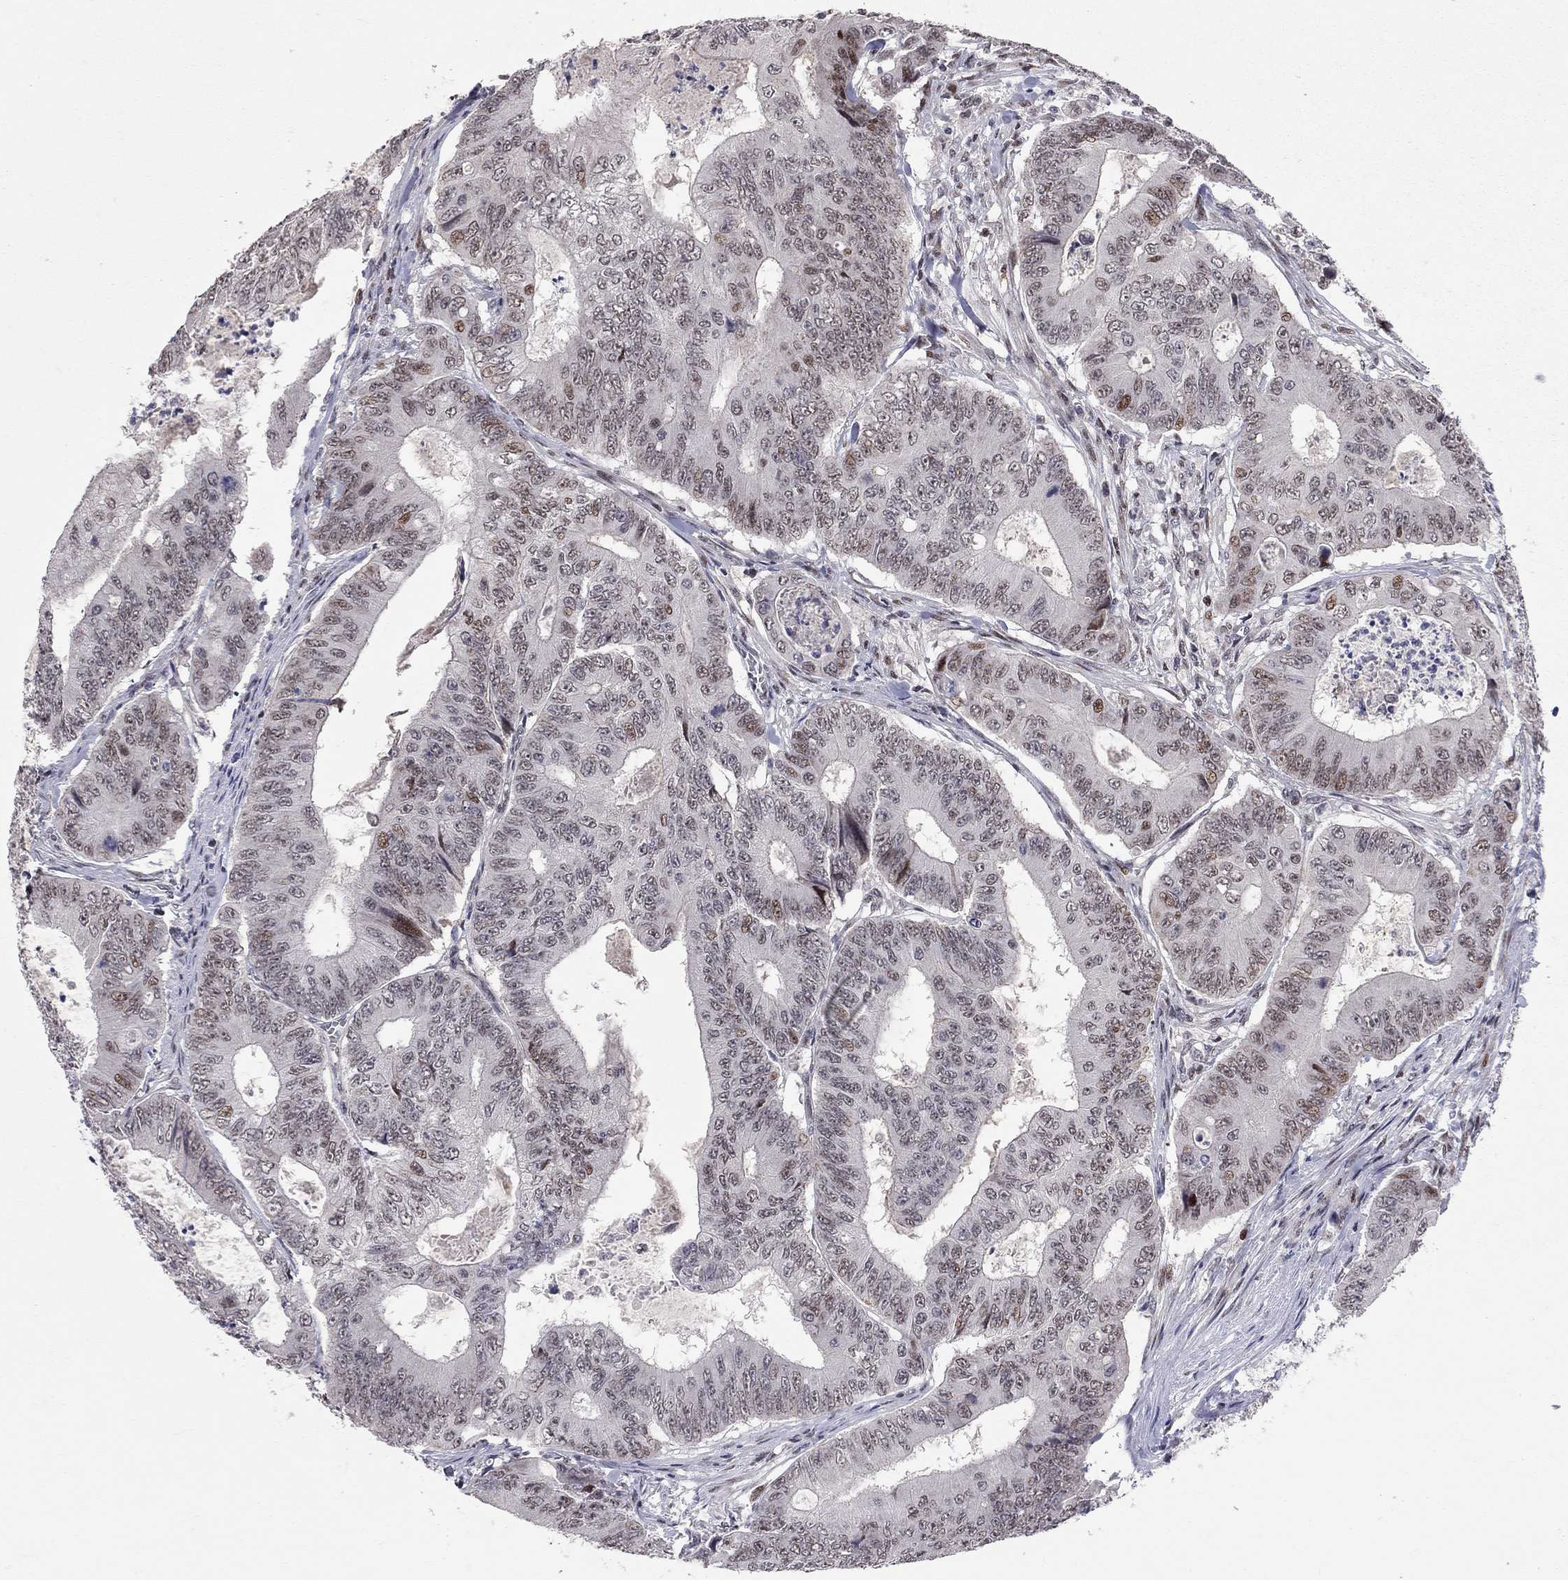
{"staining": {"intensity": "weak", "quantity": "<25%", "location": "nuclear"}, "tissue": "colorectal cancer", "cell_type": "Tumor cells", "image_type": "cancer", "snomed": [{"axis": "morphology", "description": "Adenocarcinoma, NOS"}, {"axis": "topography", "description": "Colon"}], "caption": "Tumor cells show no significant protein staining in adenocarcinoma (colorectal). Nuclei are stained in blue.", "gene": "HDAC3", "patient": {"sex": "female", "age": 48}}